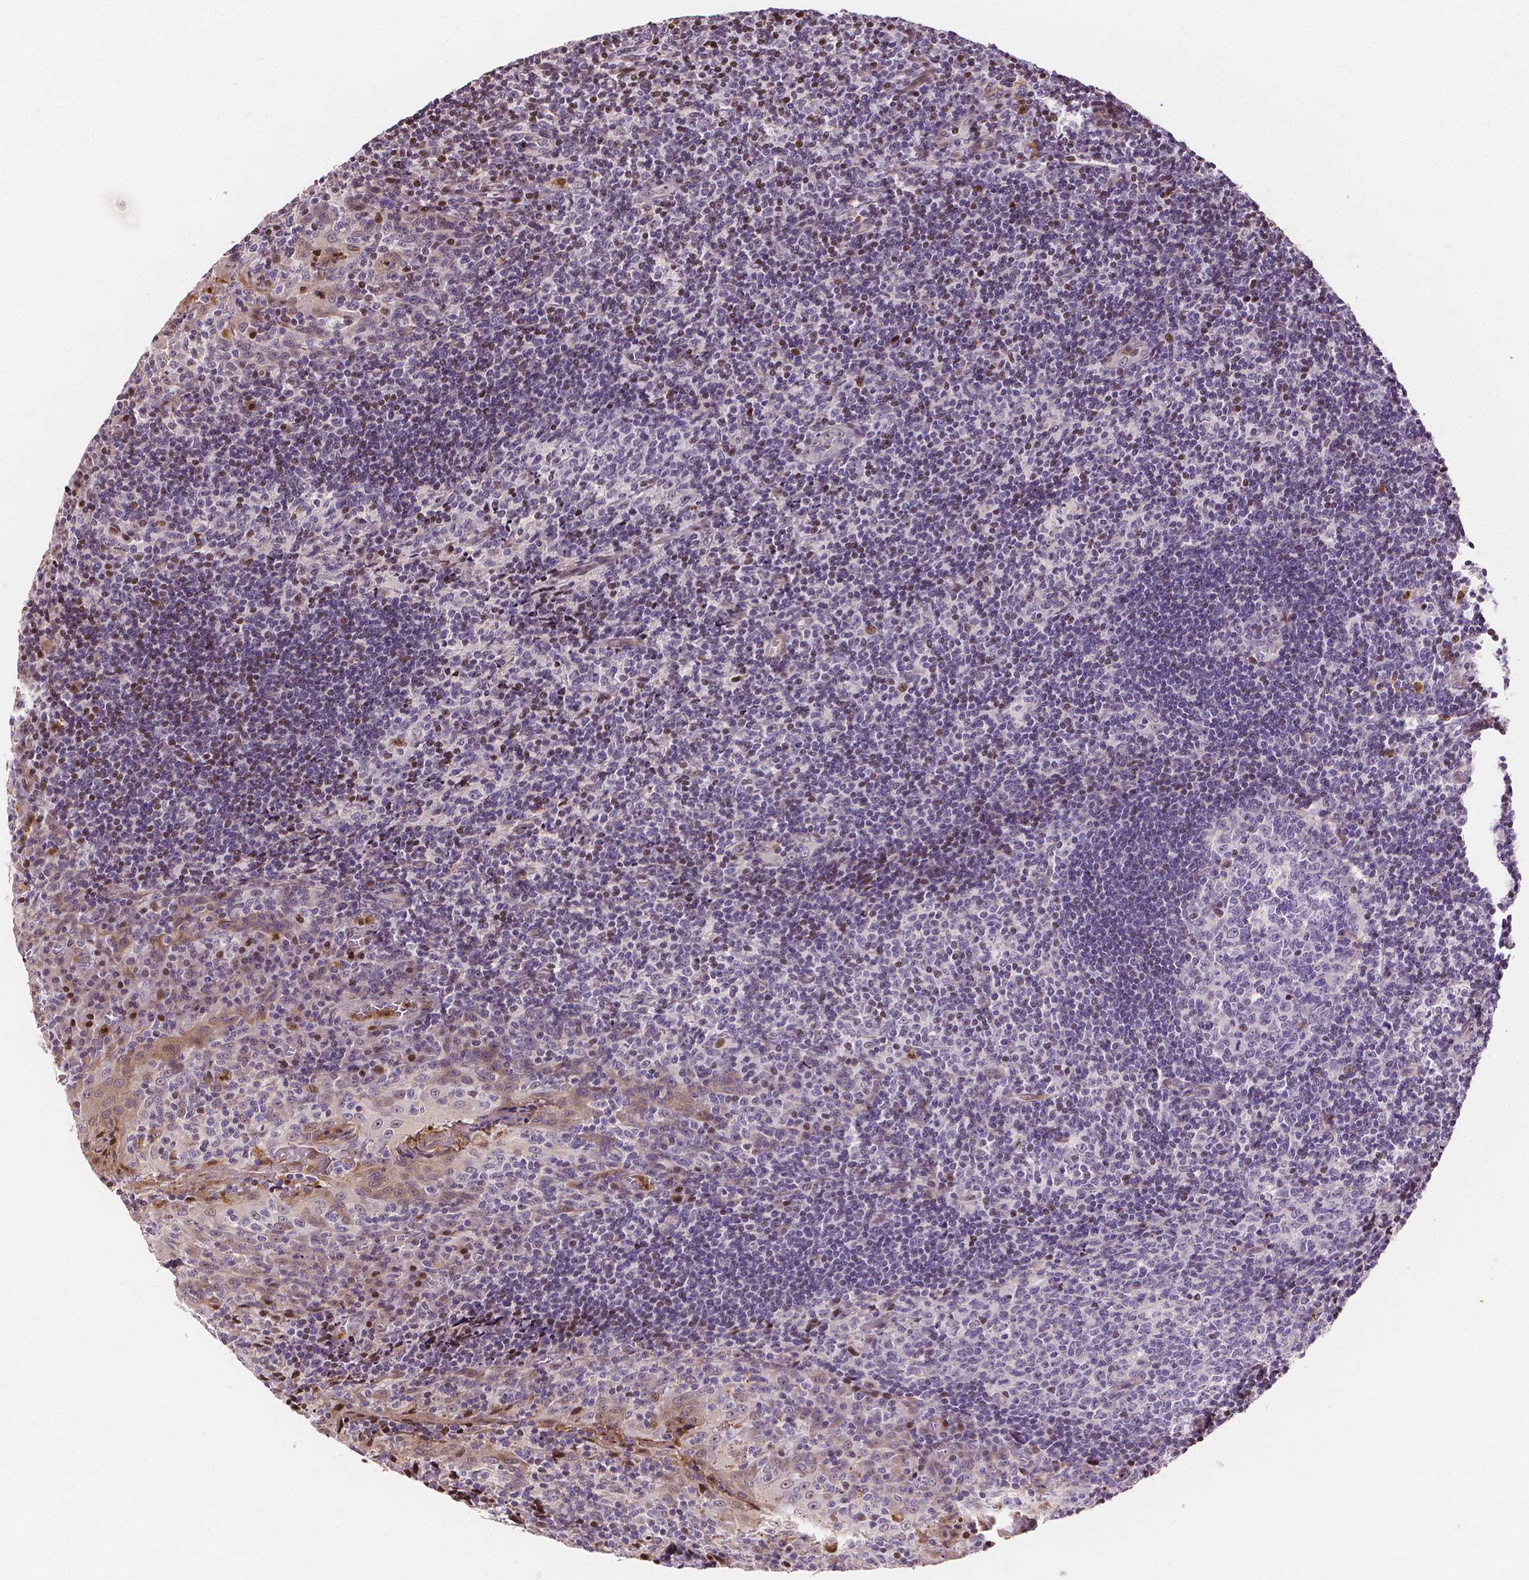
{"staining": {"intensity": "negative", "quantity": "none", "location": "none"}, "tissue": "tonsil", "cell_type": "Germinal center cells", "image_type": "normal", "snomed": [{"axis": "morphology", "description": "Normal tissue, NOS"}, {"axis": "topography", "description": "Tonsil"}], "caption": "This is an immunohistochemistry (IHC) image of benign tonsil. There is no positivity in germinal center cells.", "gene": "PTPN18", "patient": {"sex": "male", "age": 17}}